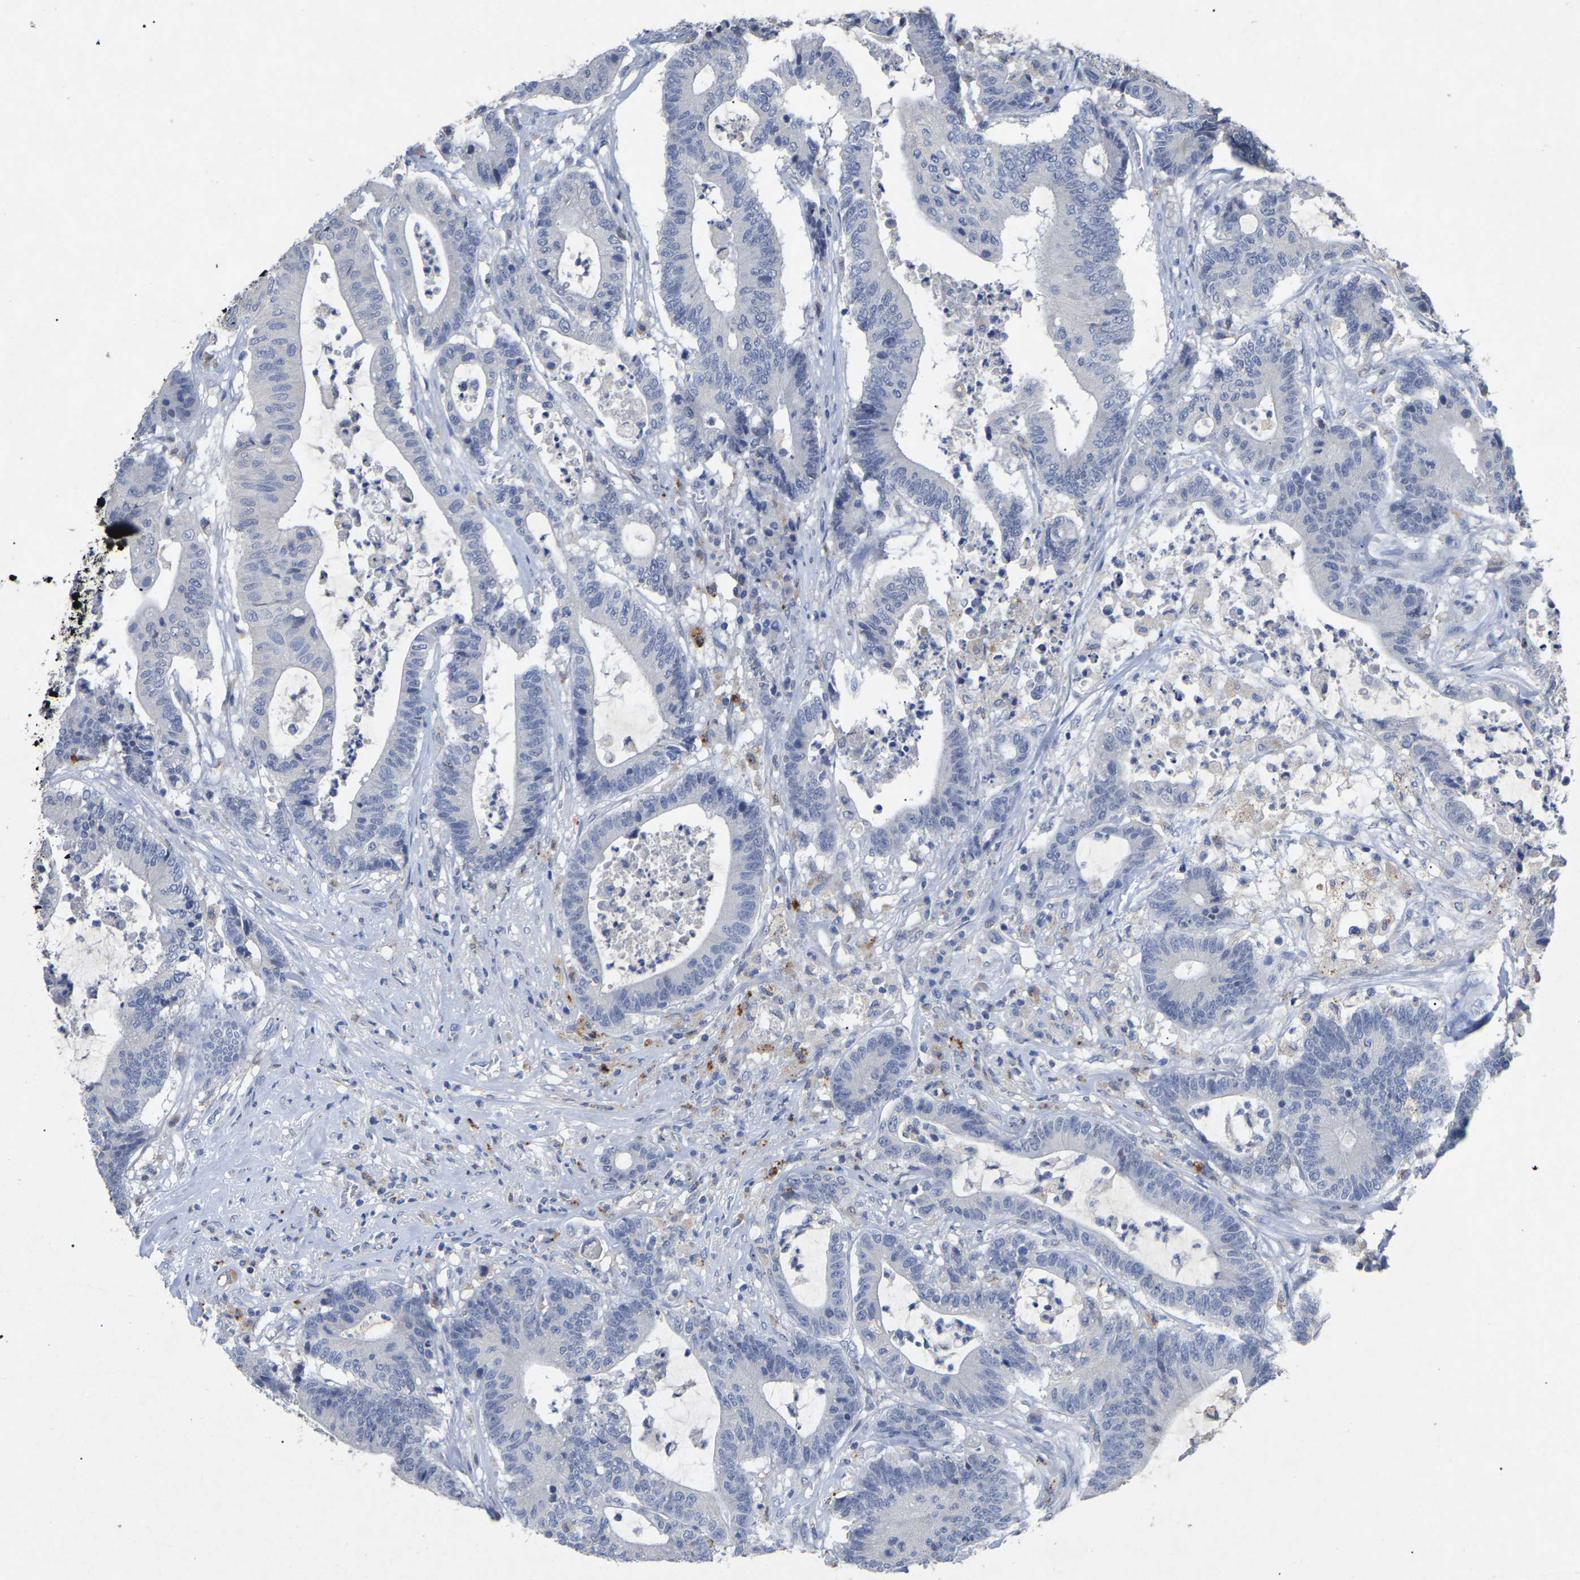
{"staining": {"intensity": "negative", "quantity": "none", "location": "none"}, "tissue": "colorectal cancer", "cell_type": "Tumor cells", "image_type": "cancer", "snomed": [{"axis": "morphology", "description": "Adenocarcinoma, NOS"}, {"axis": "topography", "description": "Colon"}], "caption": "Immunohistochemistry of colorectal adenocarcinoma demonstrates no positivity in tumor cells.", "gene": "SMPD2", "patient": {"sex": "female", "age": 84}}